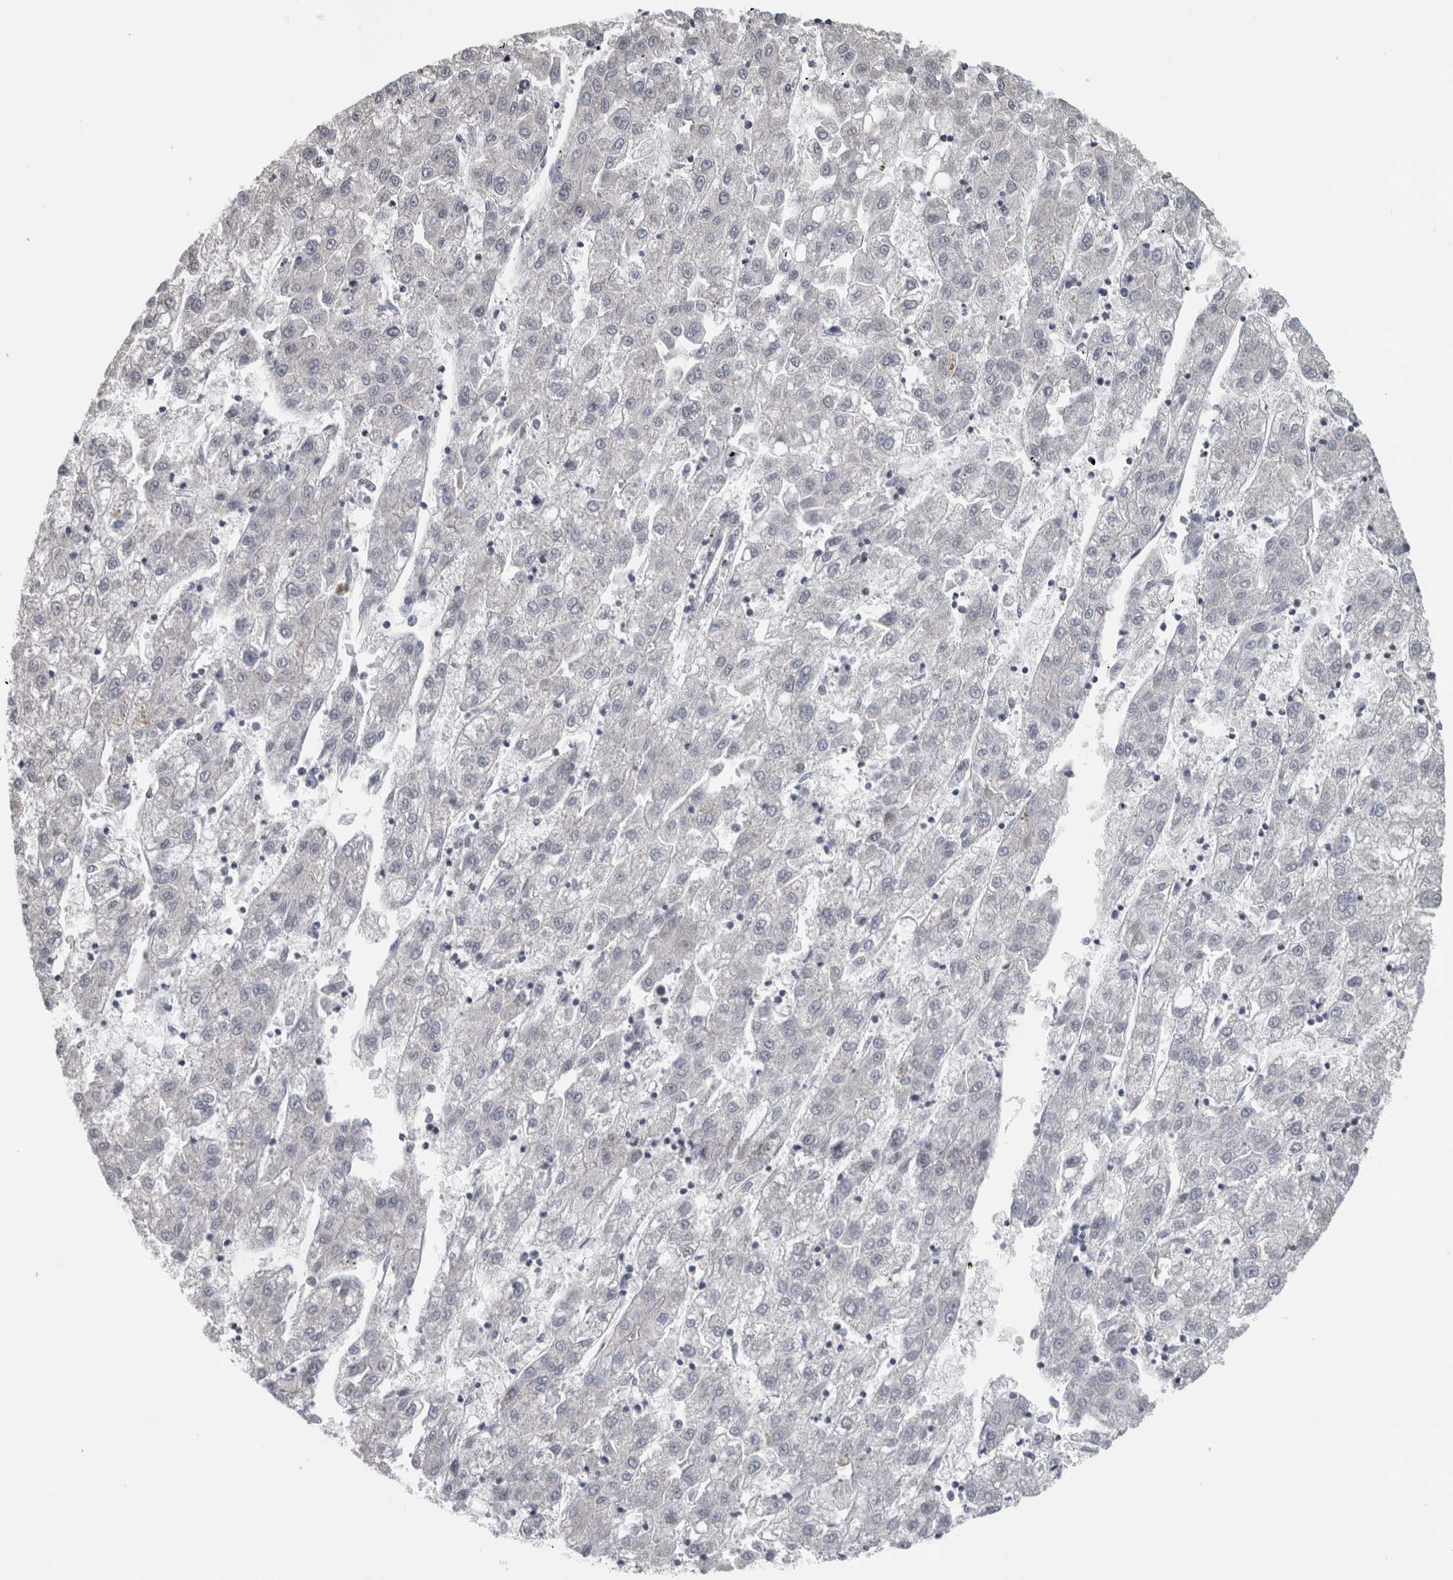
{"staining": {"intensity": "negative", "quantity": "none", "location": "none"}, "tissue": "liver cancer", "cell_type": "Tumor cells", "image_type": "cancer", "snomed": [{"axis": "morphology", "description": "Carcinoma, Hepatocellular, NOS"}, {"axis": "topography", "description": "Liver"}], "caption": "This photomicrograph is of liver cancer (hepatocellular carcinoma) stained with immunohistochemistry to label a protein in brown with the nuclei are counter-stained blue. There is no staining in tumor cells.", "gene": "ATXN2", "patient": {"sex": "male", "age": 72}}